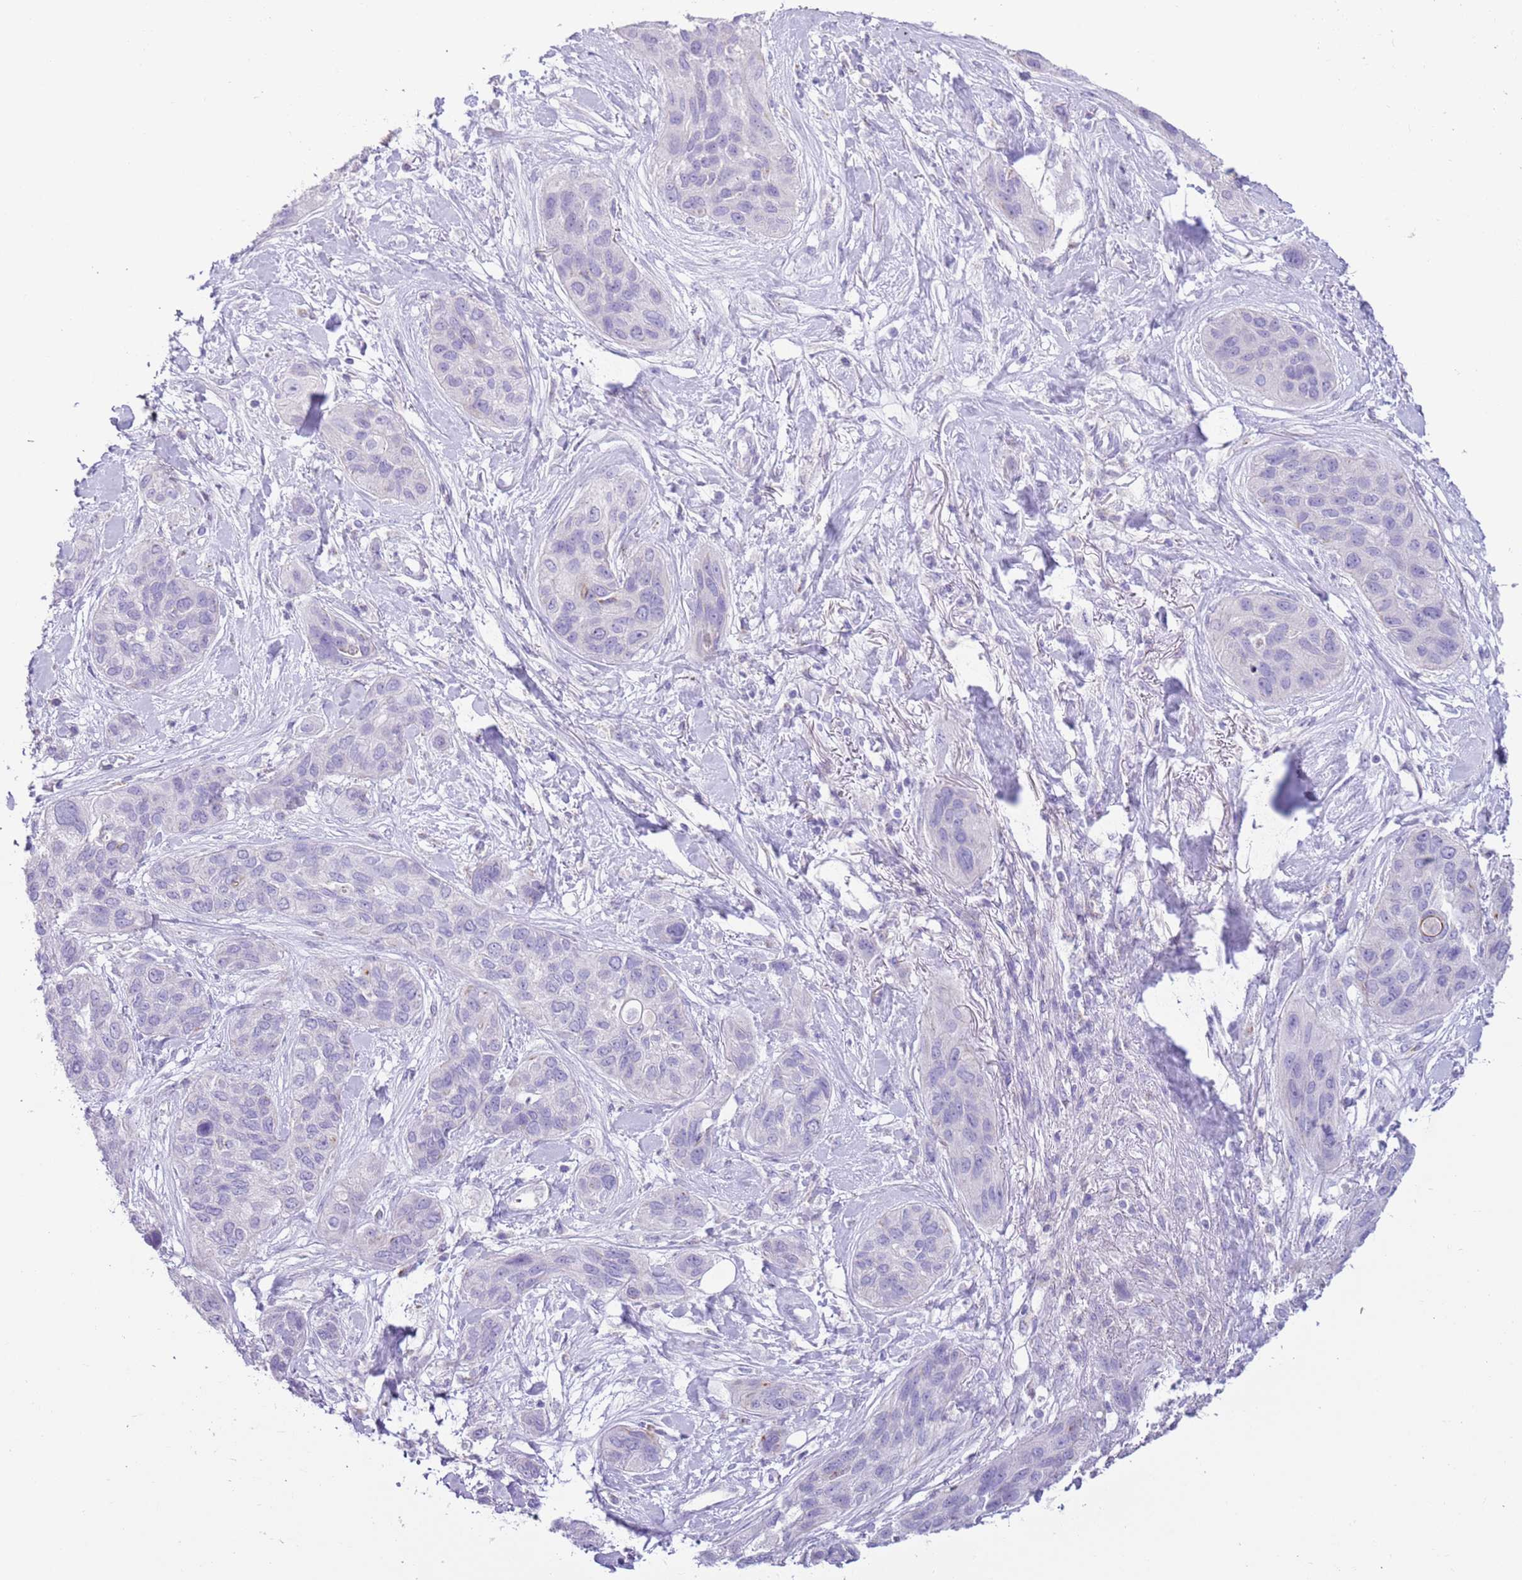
{"staining": {"intensity": "negative", "quantity": "none", "location": "none"}, "tissue": "lung cancer", "cell_type": "Tumor cells", "image_type": "cancer", "snomed": [{"axis": "morphology", "description": "Squamous cell carcinoma, NOS"}, {"axis": "topography", "description": "Lung"}], "caption": "An immunohistochemistry (IHC) micrograph of squamous cell carcinoma (lung) is shown. There is no staining in tumor cells of squamous cell carcinoma (lung).", "gene": "ZNF697", "patient": {"sex": "female", "age": 70}}